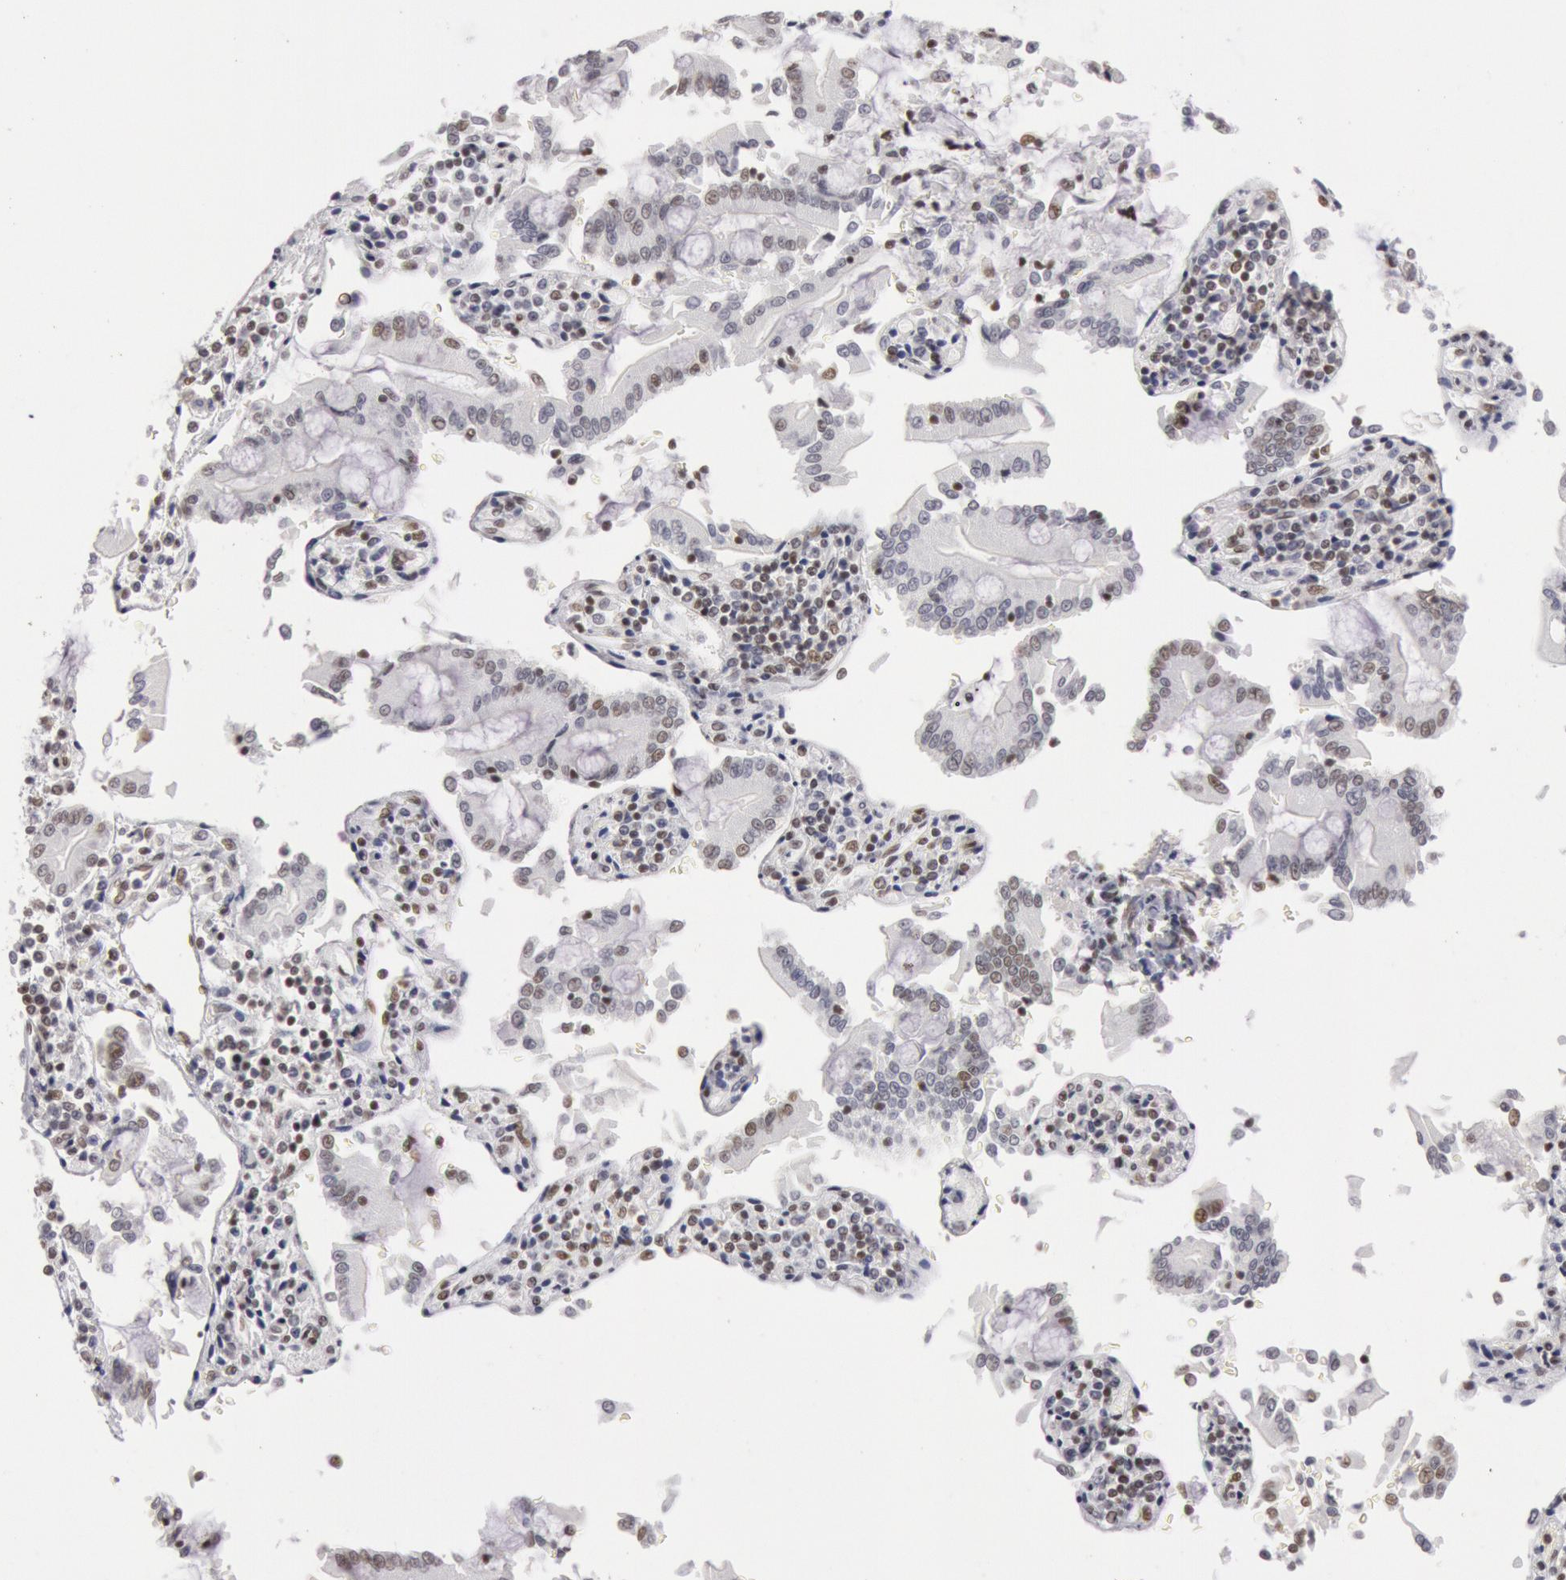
{"staining": {"intensity": "weak", "quantity": "25%-75%", "location": "nuclear"}, "tissue": "pancreatic cancer", "cell_type": "Tumor cells", "image_type": "cancer", "snomed": [{"axis": "morphology", "description": "Adenocarcinoma, NOS"}, {"axis": "topography", "description": "Pancreas"}], "caption": "Weak nuclear positivity for a protein is appreciated in about 25%-75% of tumor cells of pancreatic cancer (adenocarcinoma) using immunohistochemistry (IHC).", "gene": "ESS2", "patient": {"sex": "female", "age": 57}}